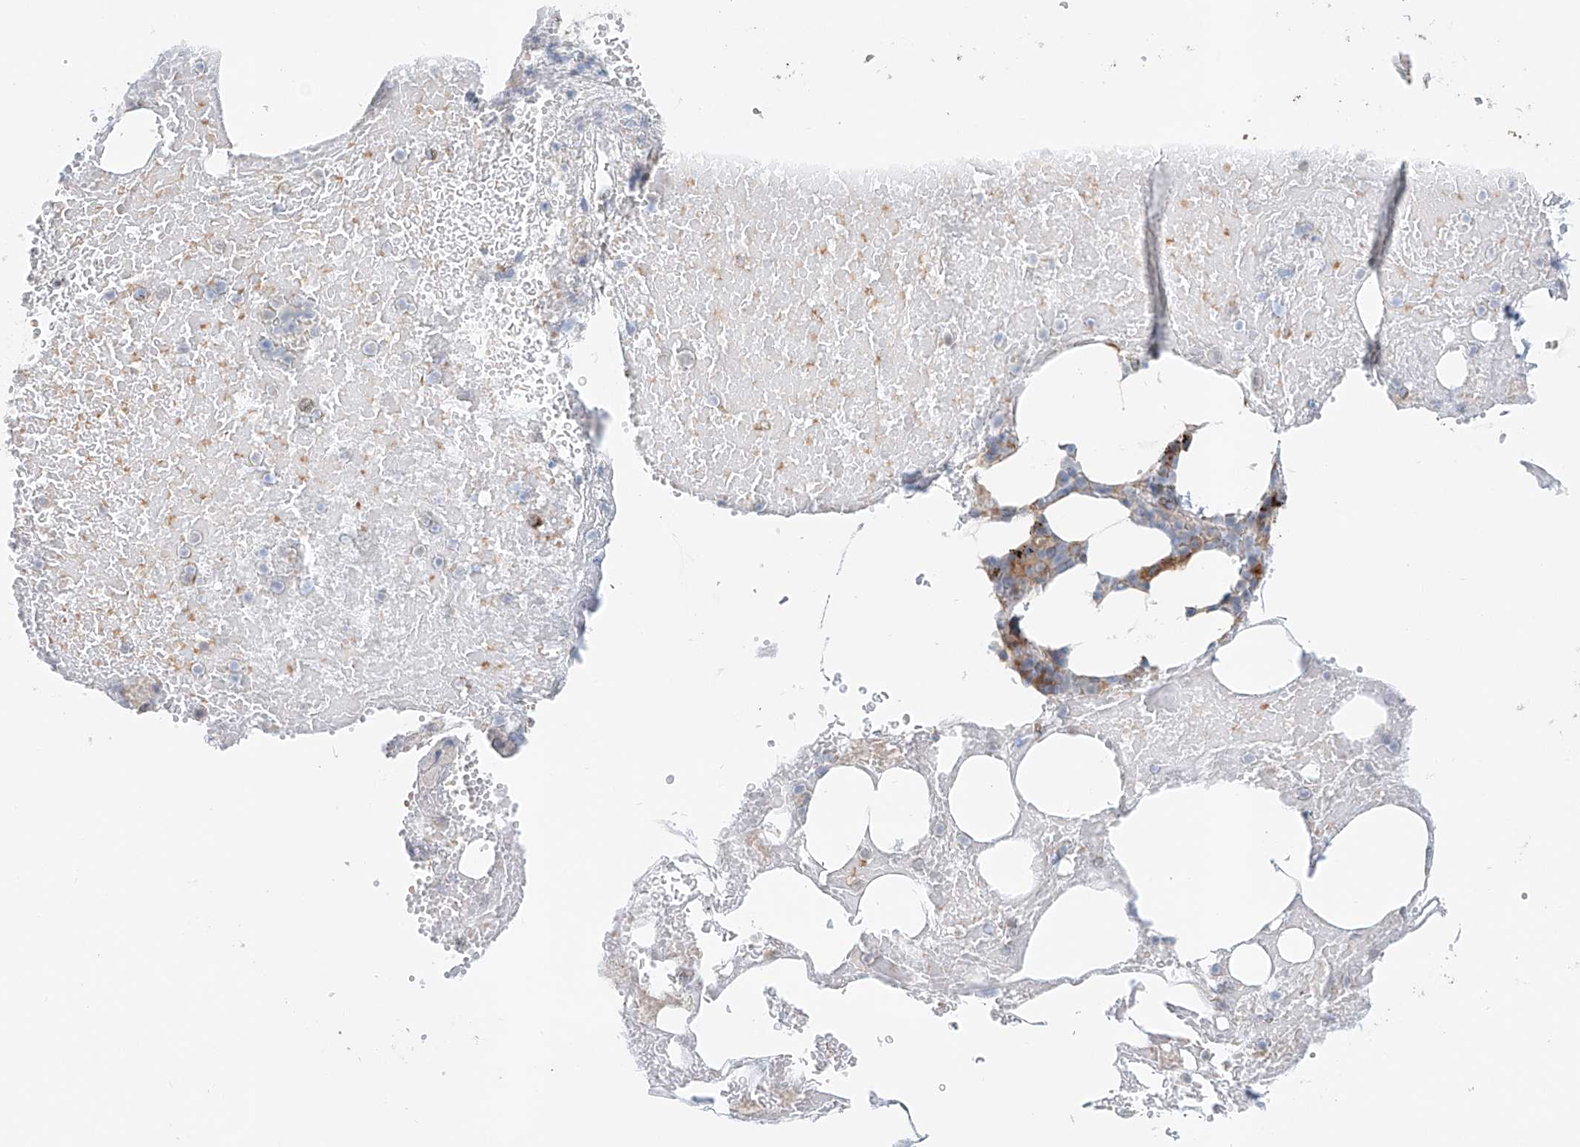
{"staining": {"intensity": "moderate", "quantity": "<25%", "location": "cytoplasmic/membranous"}, "tissue": "bone marrow", "cell_type": "Hematopoietic cells", "image_type": "normal", "snomed": [{"axis": "morphology", "description": "Normal tissue, NOS"}, {"axis": "topography", "description": "Bone marrow"}], "caption": "DAB immunohistochemical staining of unremarkable bone marrow shows moderate cytoplasmic/membranous protein positivity in about <25% of hematopoietic cells.", "gene": "TRIM47", "patient": {"sex": "male", "age": 60}}